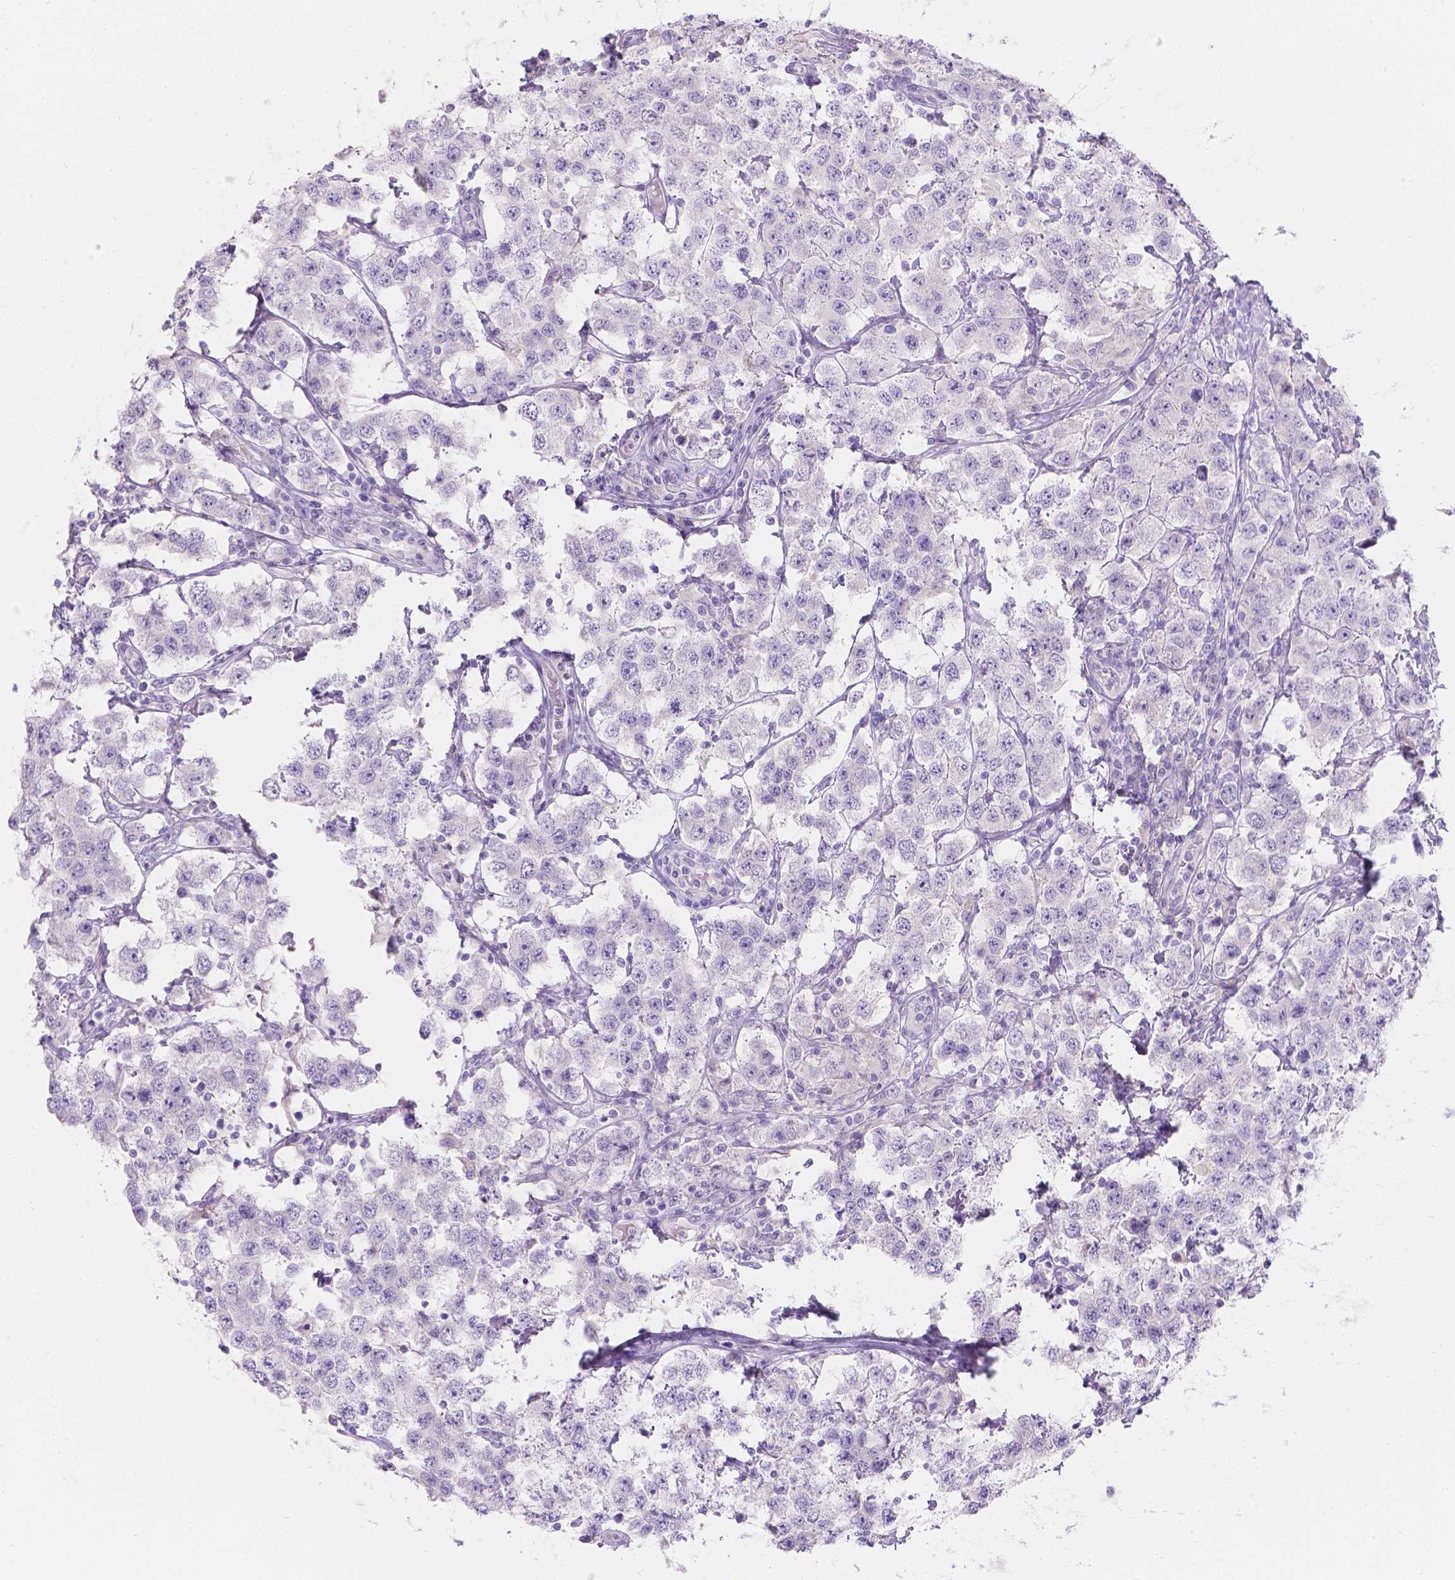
{"staining": {"intensity": "negative", "quantity": "none", "location": "none"}, "tissue": "testis cancer", "cell_type": "Tumor cells", "image_type": "cancer", "snomed": [{"axis": "morphology", "description": "Seminoma, NOS"}, {"axis": "topography", "description": "Testis"}], "caption": "The histopathology image demonstrates no staining of tumor cells in seminoma (testis).", "gene": "HTN3", "patient": {"sex": "male", "age": 52}}